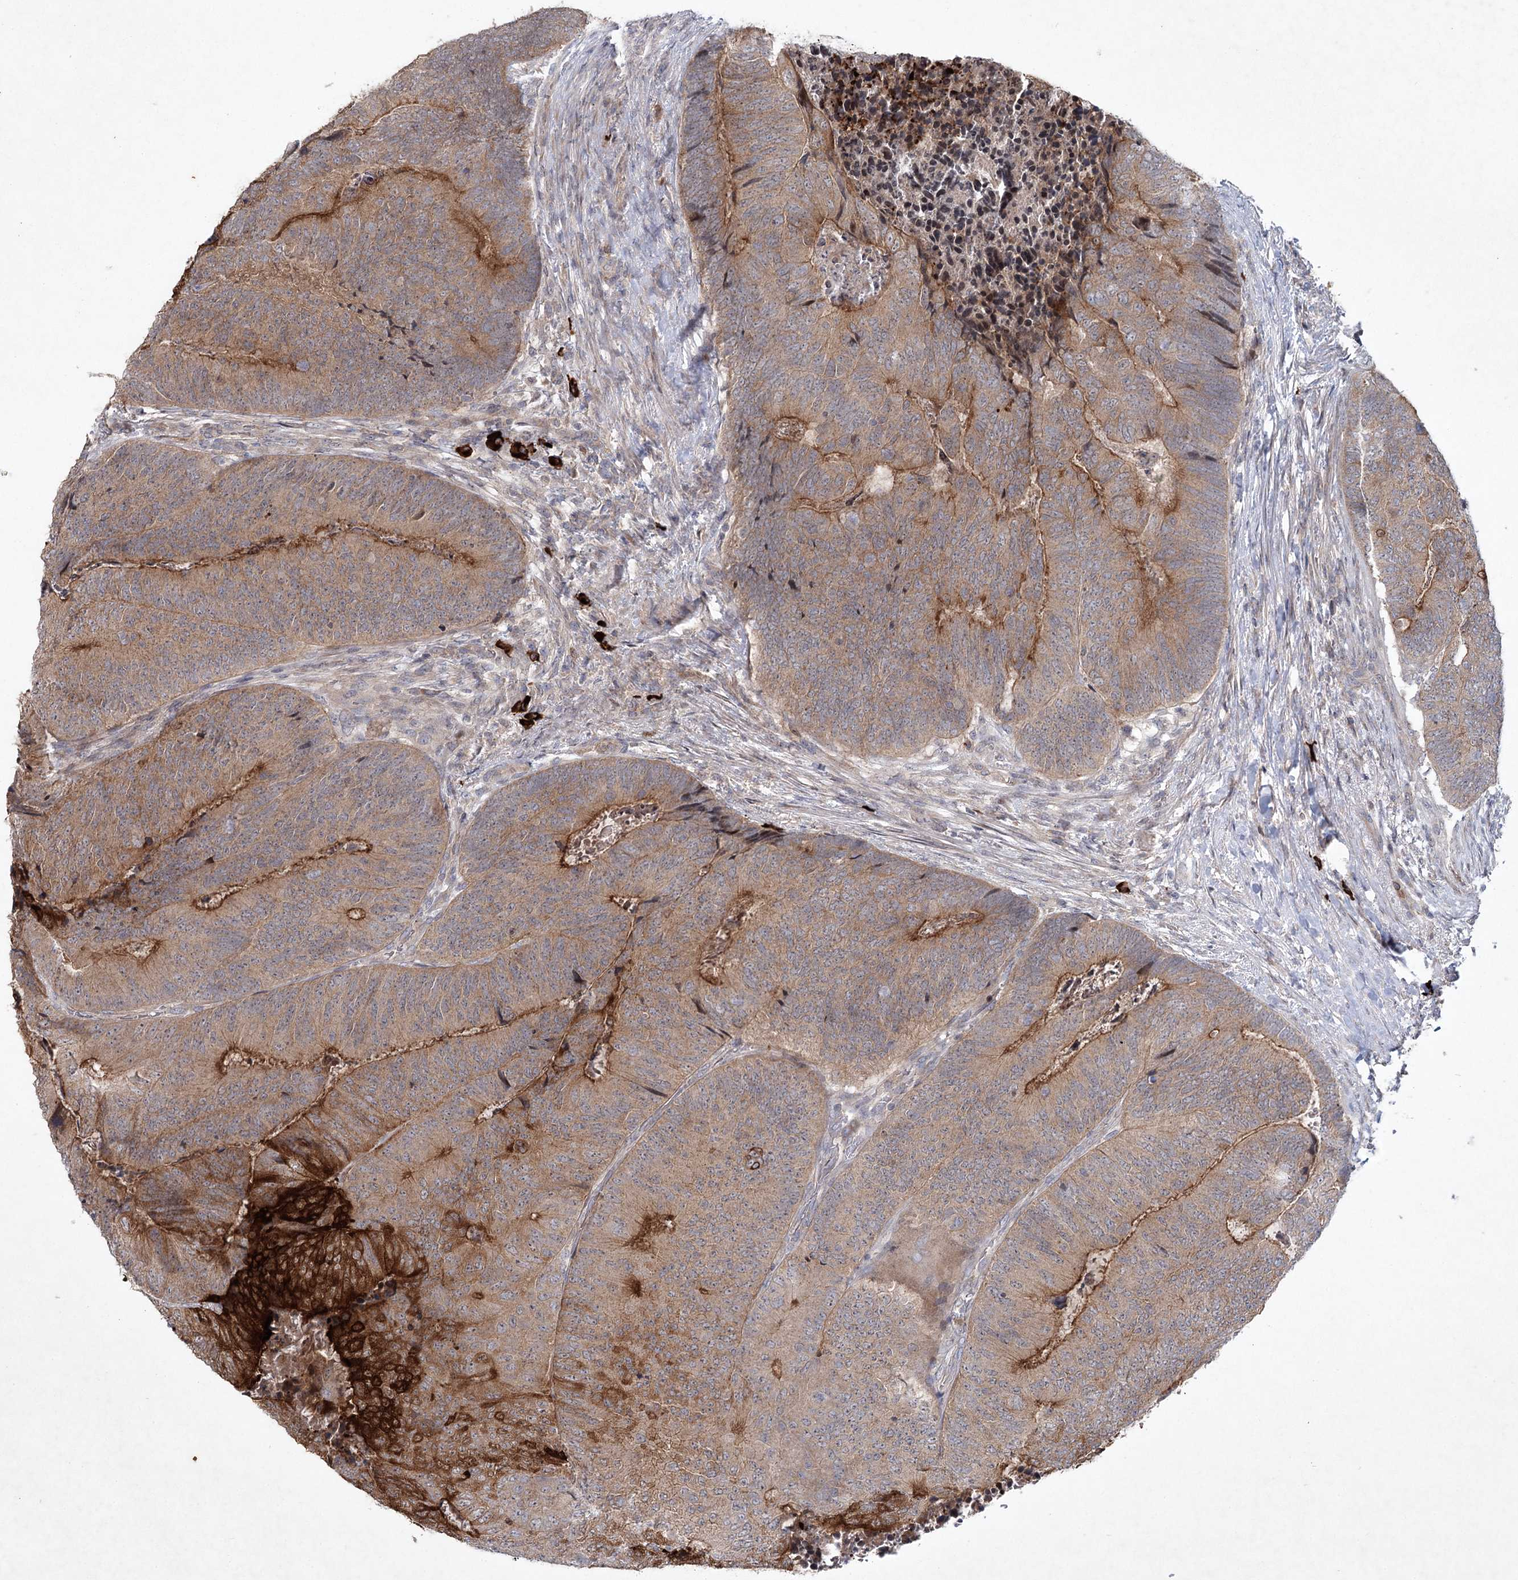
{"staining": {"intensity": "moderate", "quantity": ">75%", "location": "cytoplasmic/membranous"}, "tissue": "colorectal cancer", "cell_type": "Tumor cells", "image_type": "cancer", "snomed": [{"axis": "morphology", "description": "Adenocarcinoma, NOS"}, {"axis": "topography", "description": "Colon"}], "caption": "Moderate cytoplasmic/membranous protein expression is present in approximately >75% of tumor cells in colorectal cancer. (DAB (3,3'-diaminobenzidine) IHC with brightfield microscopy, high magnification).", "gene": "MAP3K13", "patient": {"sex": "female", "age": 67}}